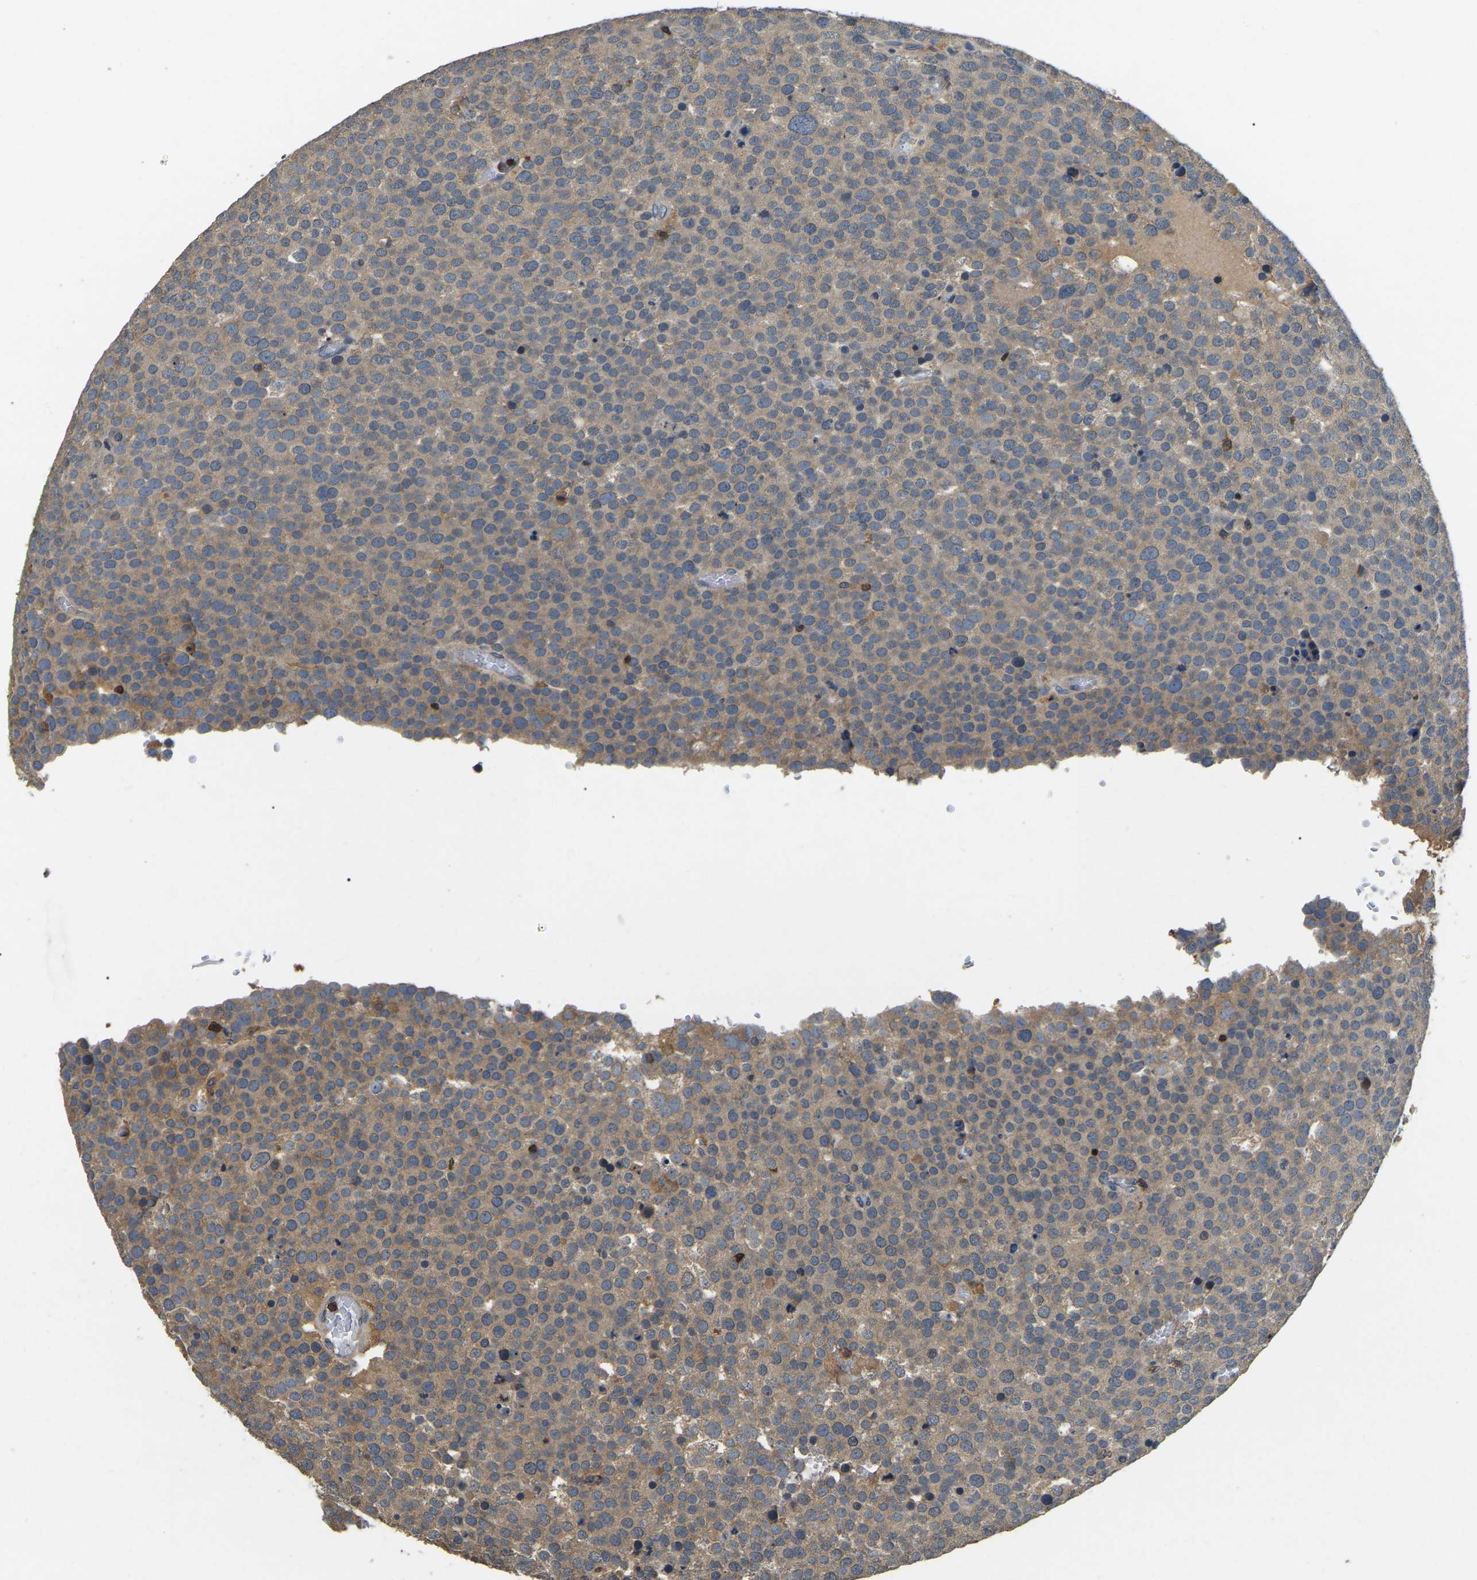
{"staining": {"intensity": "weak", "quantity": ">75%", "location": "cytoplasmic/membranous"}, "tissue": "testis cancer", "cell_type": "Tumor cells", "image_type": "cancer", "snomed": [{"axis": "morphology", "description": "Normal tissue, NOS"}, {"axis": "morphology", "description": "Seminoma, NOS"}, {"axis": "topography", "description": "Testis"}], "caption": "The immunohistochemical stain highlights weak cytoplasmic/membranous positivity in tumor cells of testis cancer (seminoma) tissue.", "gene": "SMPD2", "patient": {"sex": "male", "age": 71}}